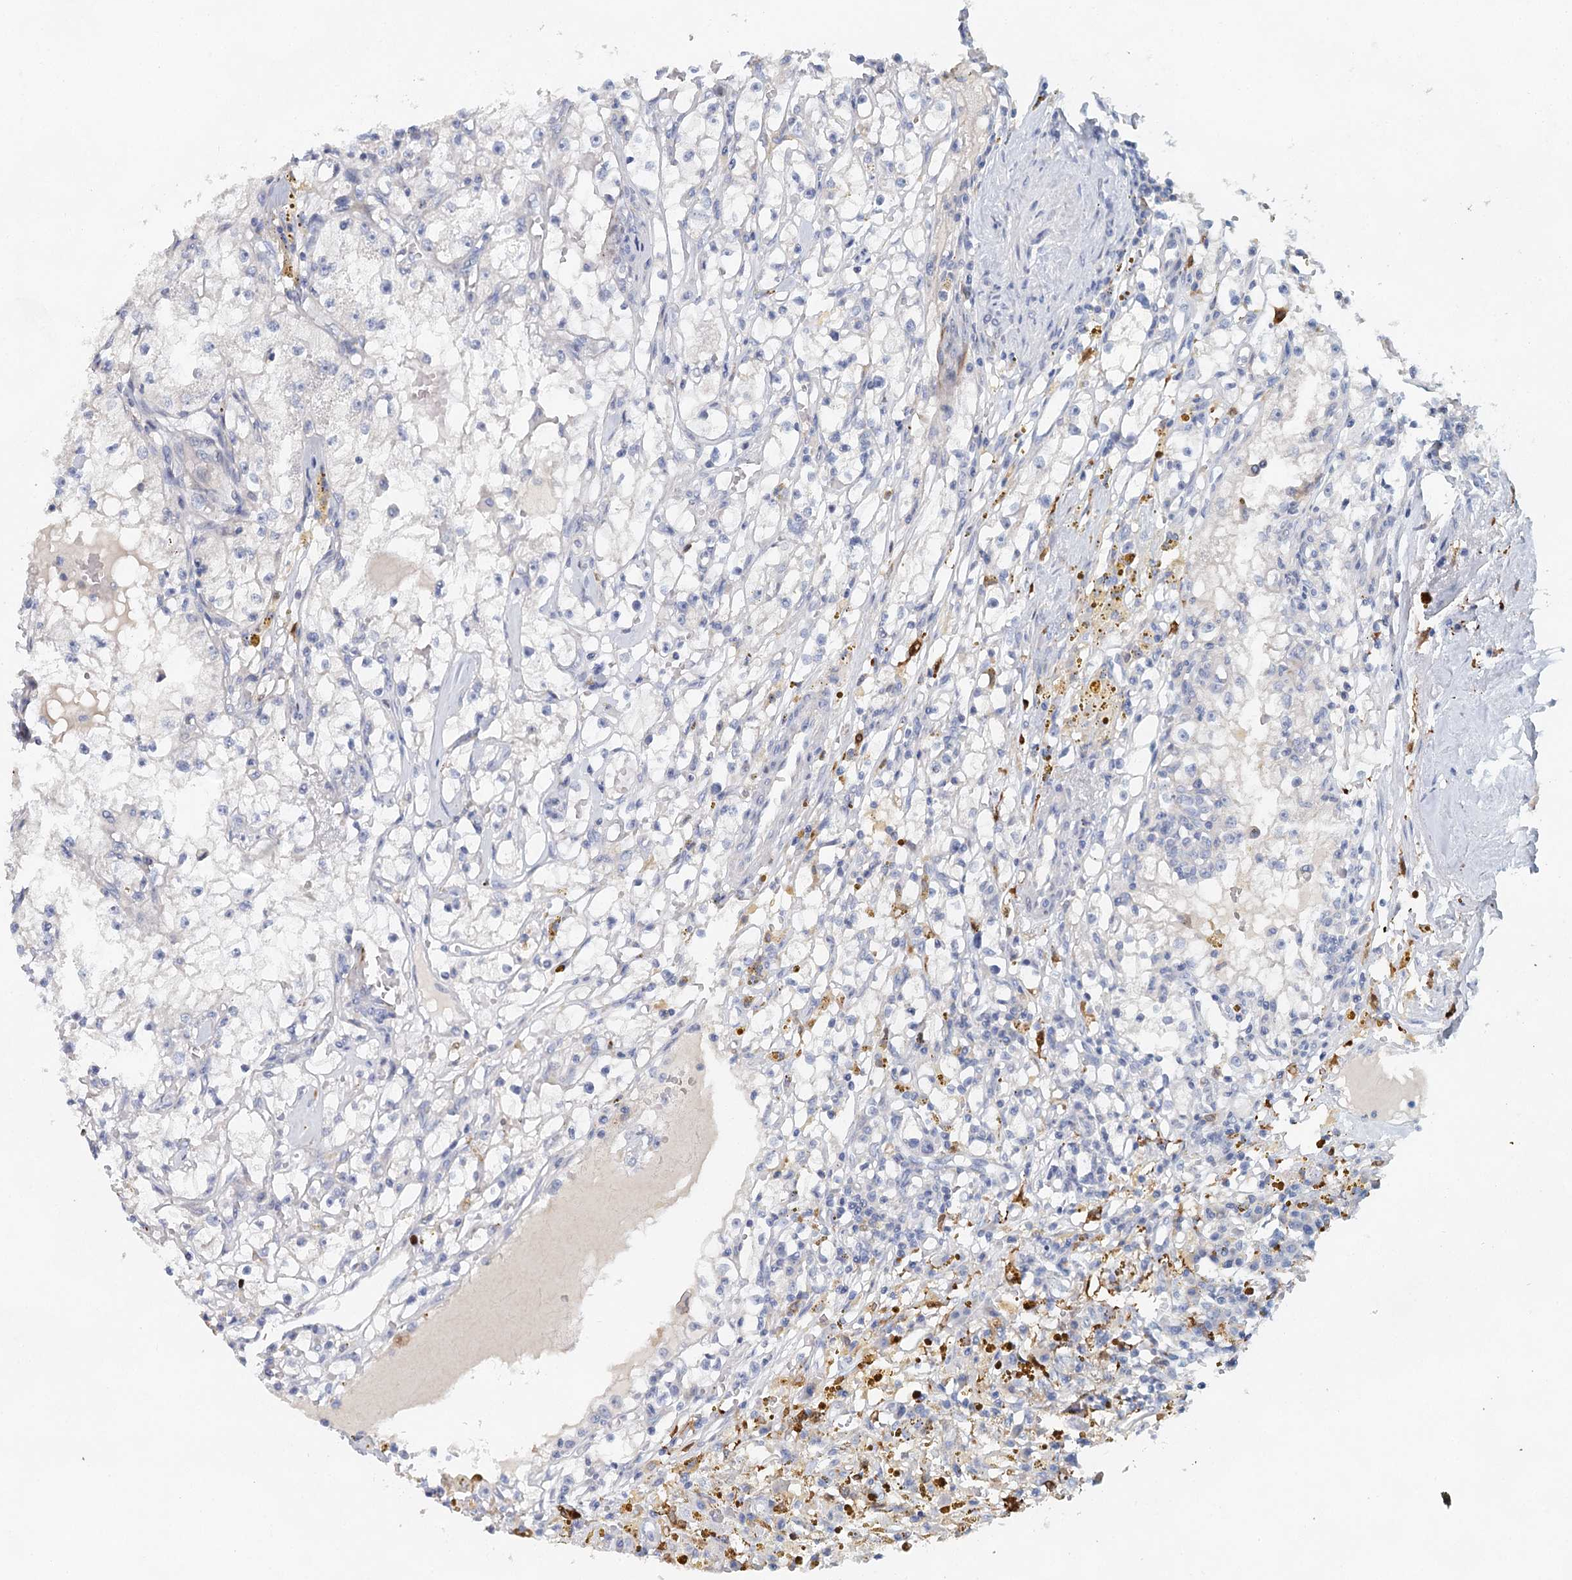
{"staining": {"intensity": "negative", "quantity": "none", "location": "none"}, "tissue": "renal cancer", "cell_type": "Tumor cells", "image_type": "cancer", "snomed": [{"axis": "morphology", "description": "Adenocarcinoma, NOS"}, {"axis": "topography", "description": "Kidney"}], "caption": "High magnification brightfield microscopy of renal adenocarcinoma stained with DAB (brown) and counterstained with hematoxylin (blue): tumor cells show no significant positivity.", "gene": "SLC19A3", "patient": {"sex": "male", "age": 56}}